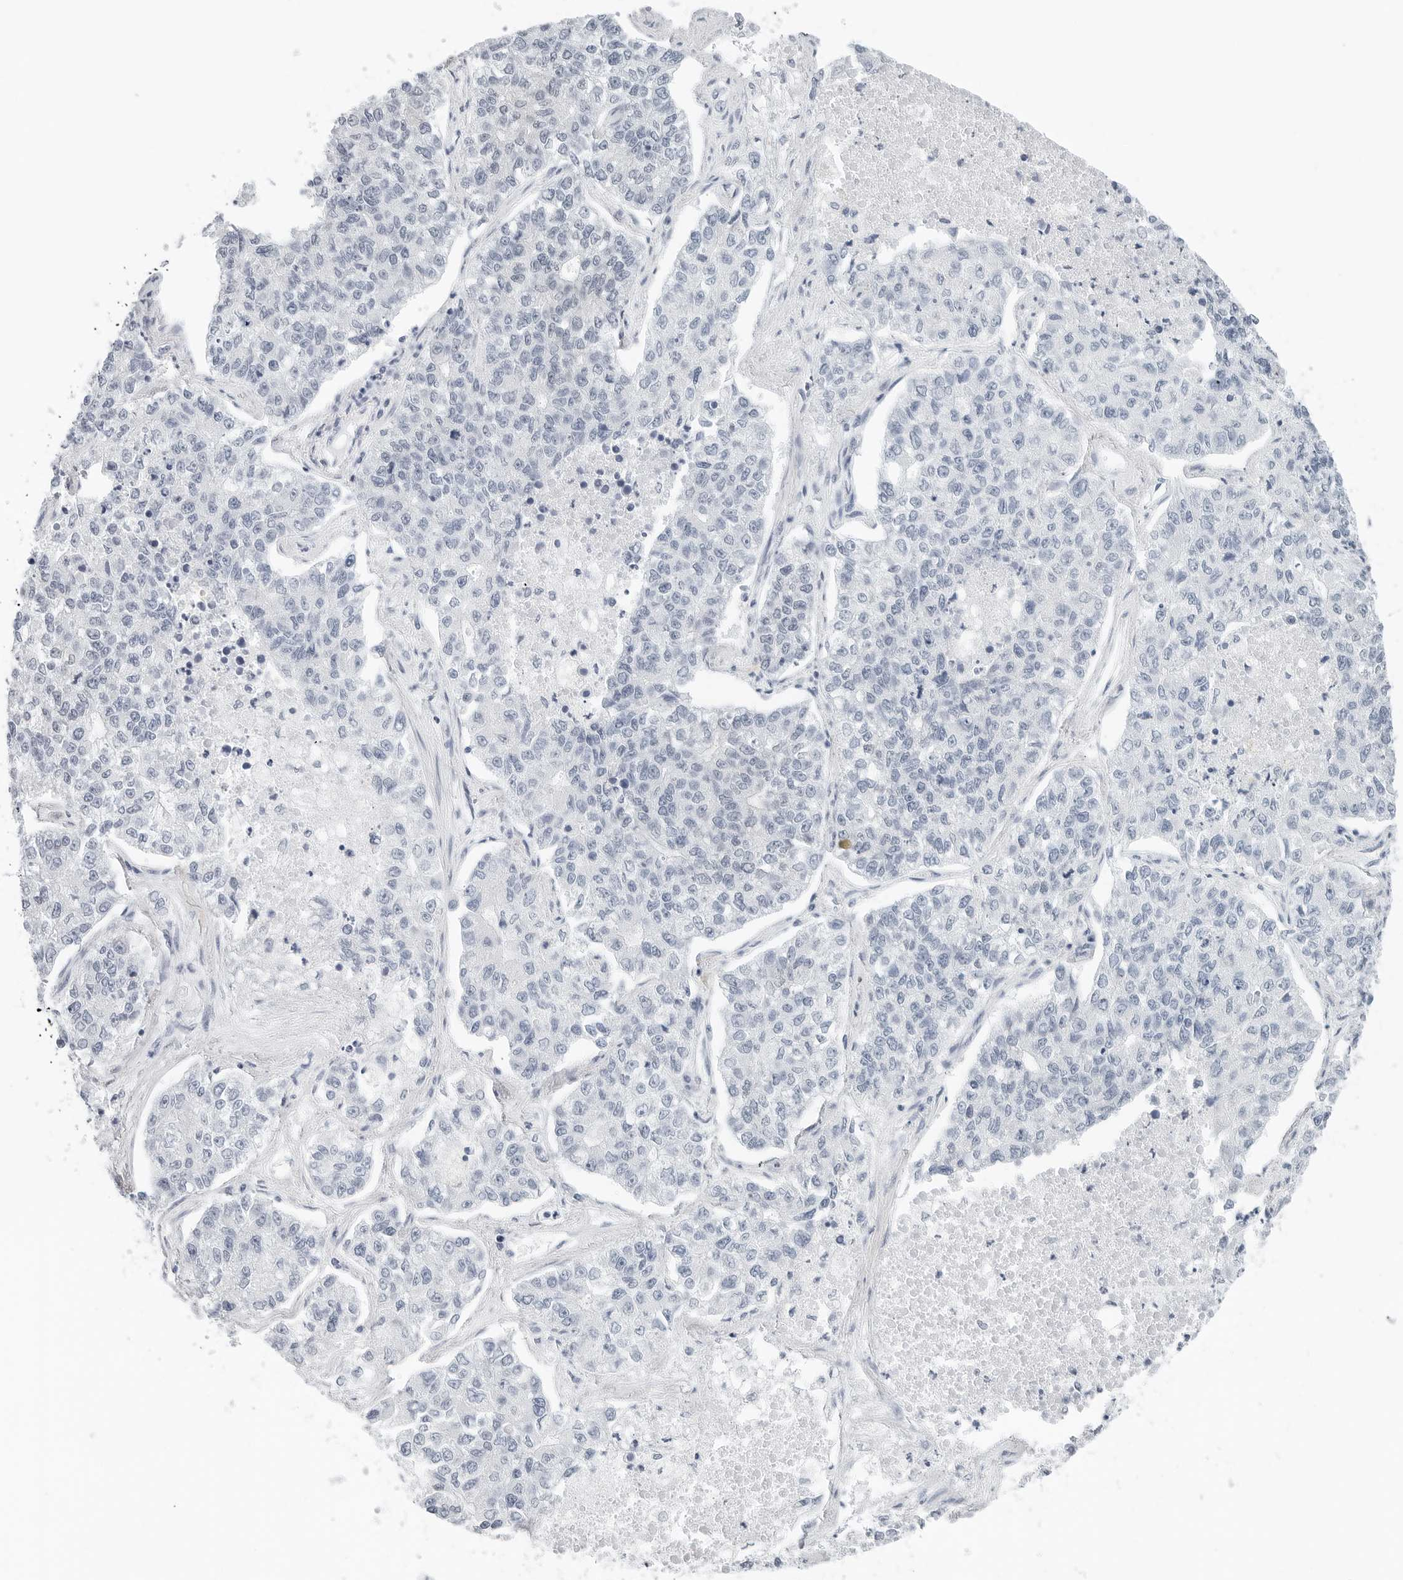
{"staining": {"intensity": "negative", "quantity": "none", "location": "none"}, "tissue": "lung cancer", "cell_type": "Tumor cells", "image_type": "cancer", "snomed": [{"axis": "morphology", "description": "Adenocarcinoma, NOS"}, {"axis": "topography", "description": "Lung"}], "caption": "Lung cancer (adenocarcinoma) stained for a protein using immunohistochemistry displays no expression tumor cells.", "gene": "NTMT2", "patient": {"sex": "male", "age": 49}}